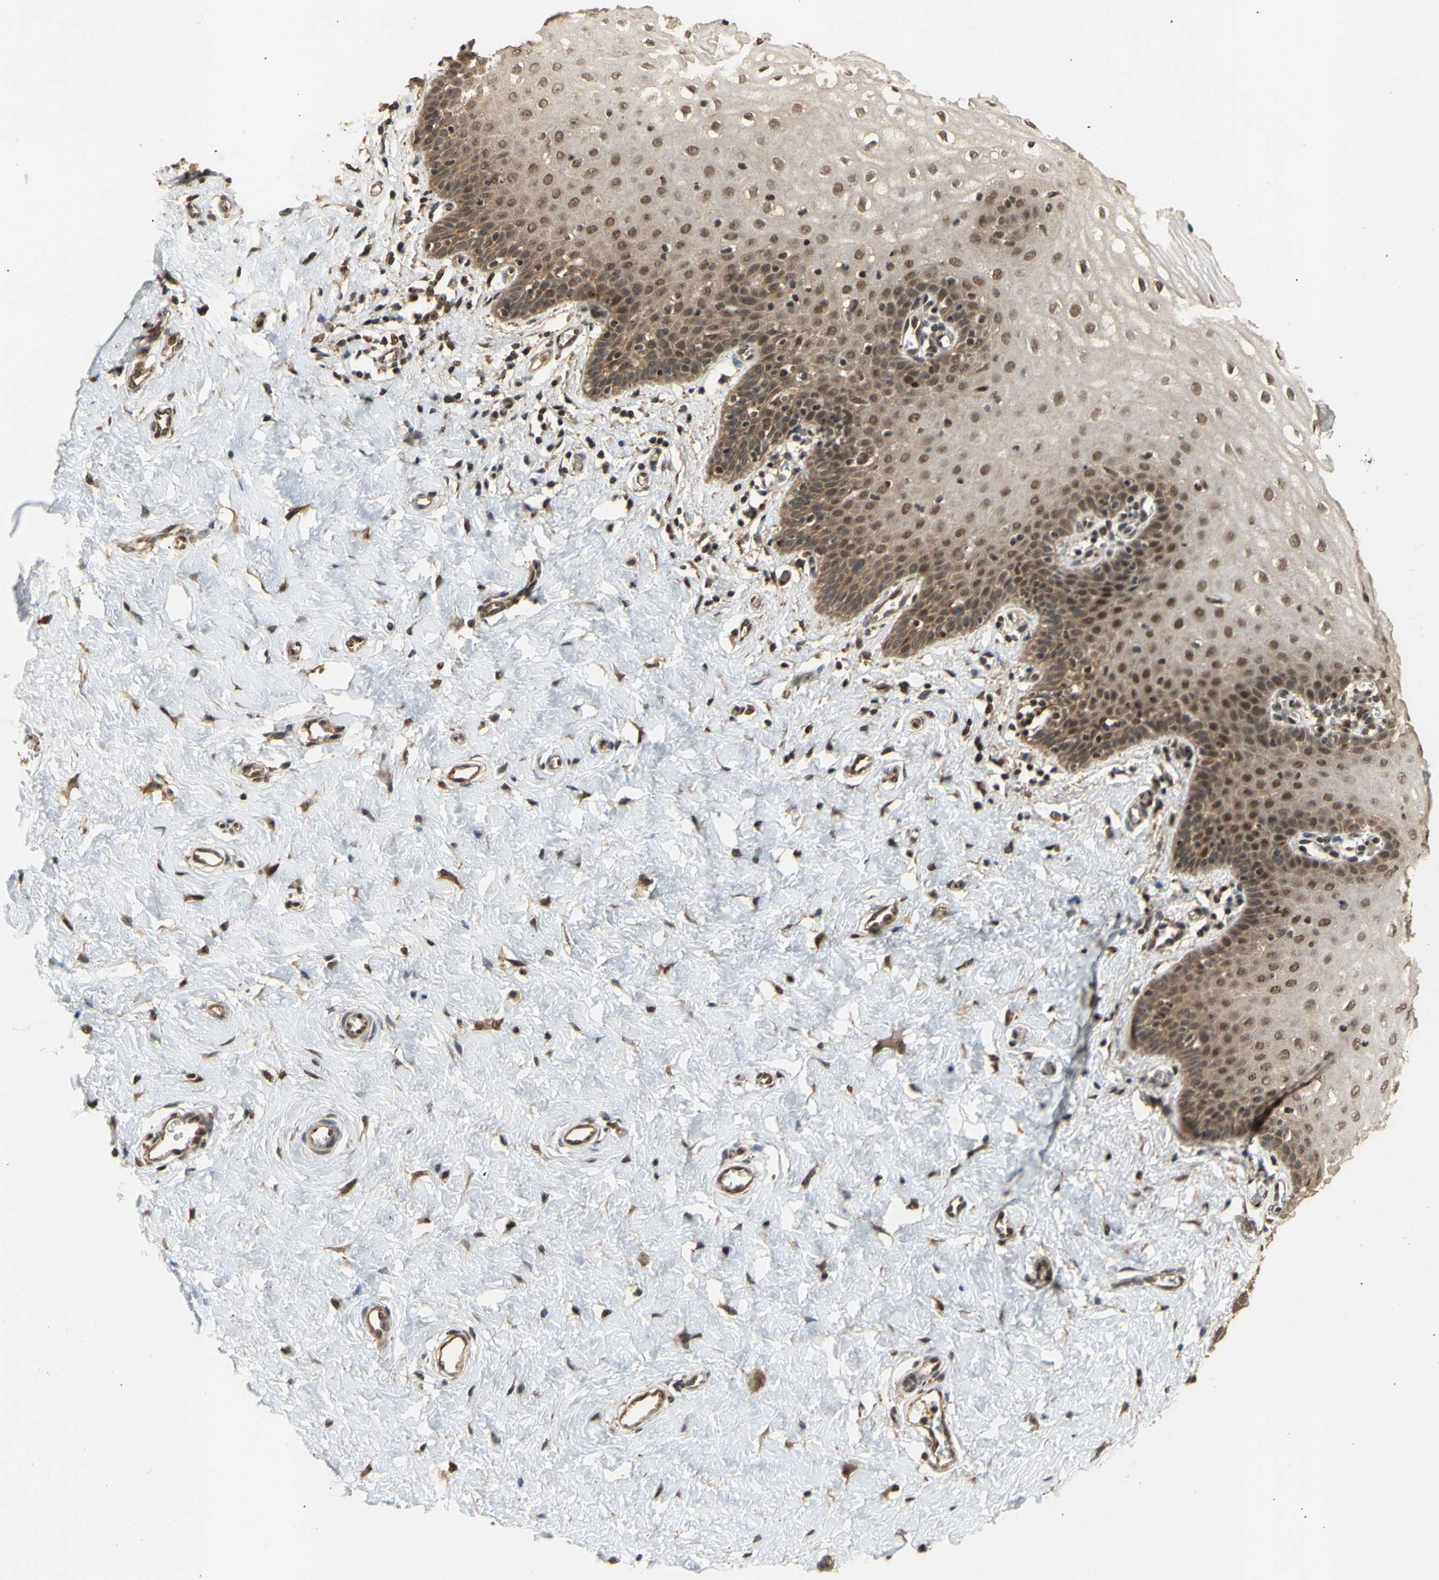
{"staining": {"intensity": "moderate", "quantity": ">75%", "location": "cytoplasmic/membranous"}, "tissue": "cervix", "cell_type": "Glandular cells", "image_type": "normal", "snomed": [{"axis": "morphology", "description": "Normal tissue, NOS"}, {"axis": "topography", "description": "Cervix"}], "caption": "Immunohistochemistry of unremarkable human cervix reveals medium levels of moderate cytoplasmic/membranous staining in about >75% of glandular cells. The protein of interest is shown in brown color, while the nuclei are stained blue.", "gene": "GTF2E2", "patient": {"sex": "female", "age": 55}}